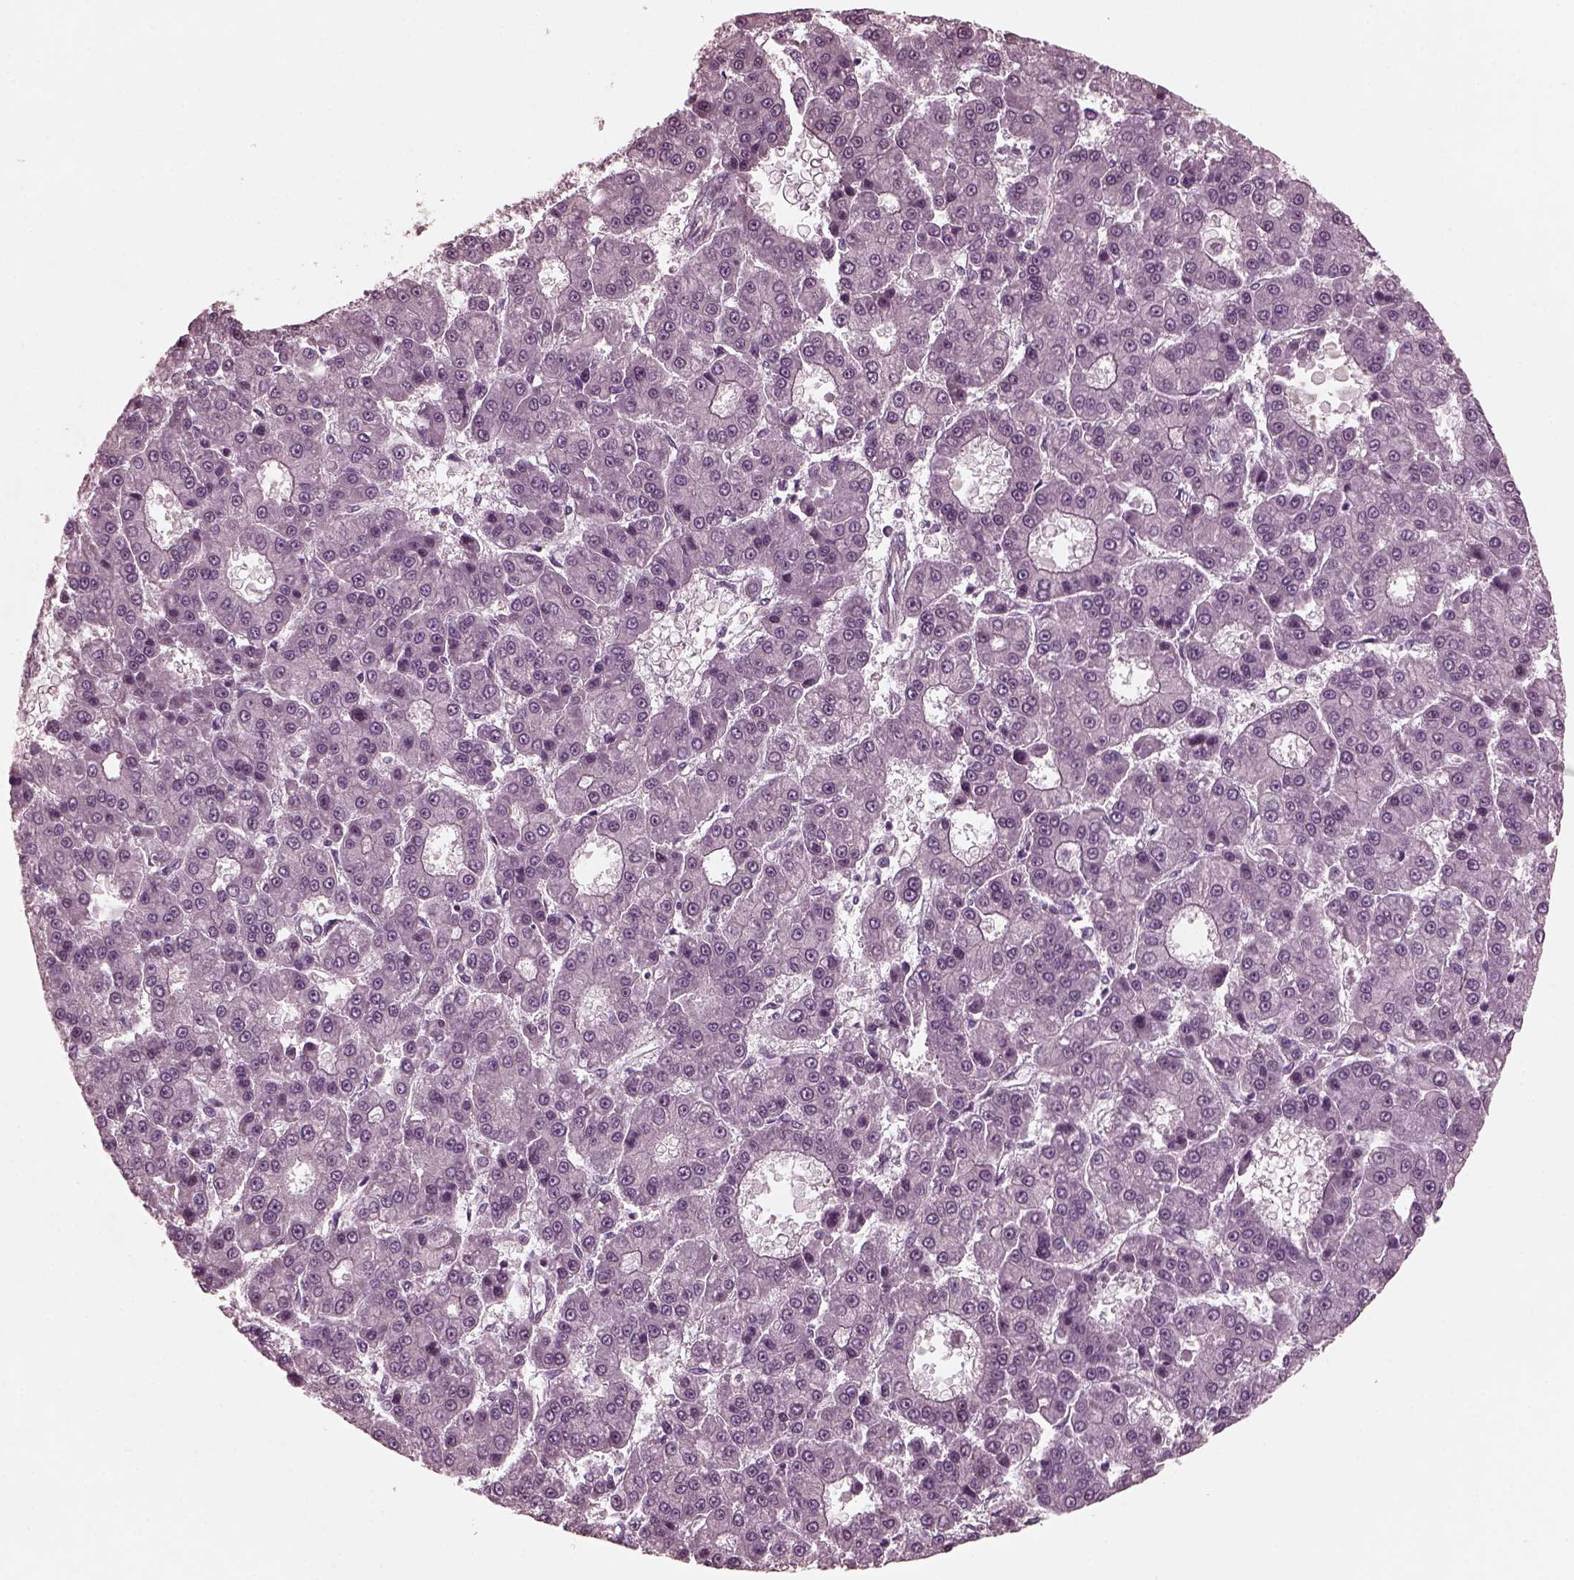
{"staining": {"intensity": "negative", "quantity": "none", "location": "none"}, "tissue": "liver cancer", "cell_type": "Tumor cells", "image_type": "cancer", "snomed": [{"axis": "morphology", "description": "Carcinoma, Hepatocellular, NOS"}, {"axis": "topography", "description": "Liver"}], "caption": "DAB immunohistochemical staining of human liver cancer shows no significant positivity in tumor cells.", "gene": "KIF6", "patient": {"sex": "male", "age": 70}}